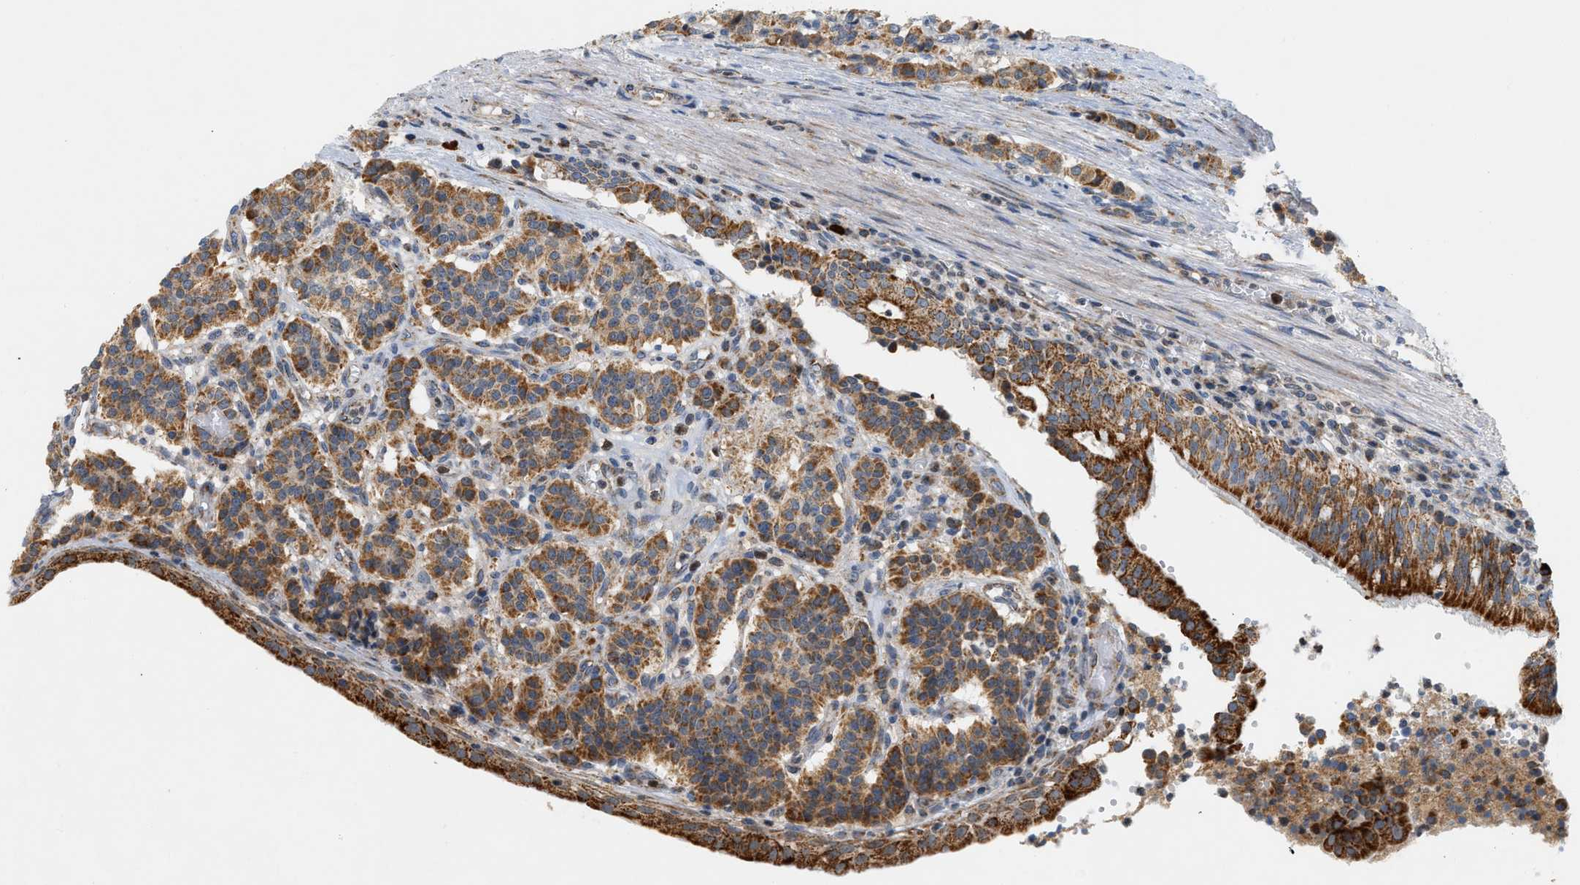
{"staining": {"intensity": "strong", "quantity": ">75%", "location": "cytoplasmic/membranous"}, "tissue": "carcinoid", "cell_type": "Tumor cells", "image_type": "cancer", "snomed": [{"axis": "morphology", "description": "Carcinoid, malignant, NOS"}, {"axis": "topography", "description": "Lung"}], "caption": "Carcinoid stained with IHC reveals strong cytoplasmic/membranous expression in about >75% of tumor cells. (DAB (3,3'-diaminobenzidine) IHC with brightfield microscopy, high magnification).", "gene": "MCU", "patient": {"sex": "male", "age": 30}}